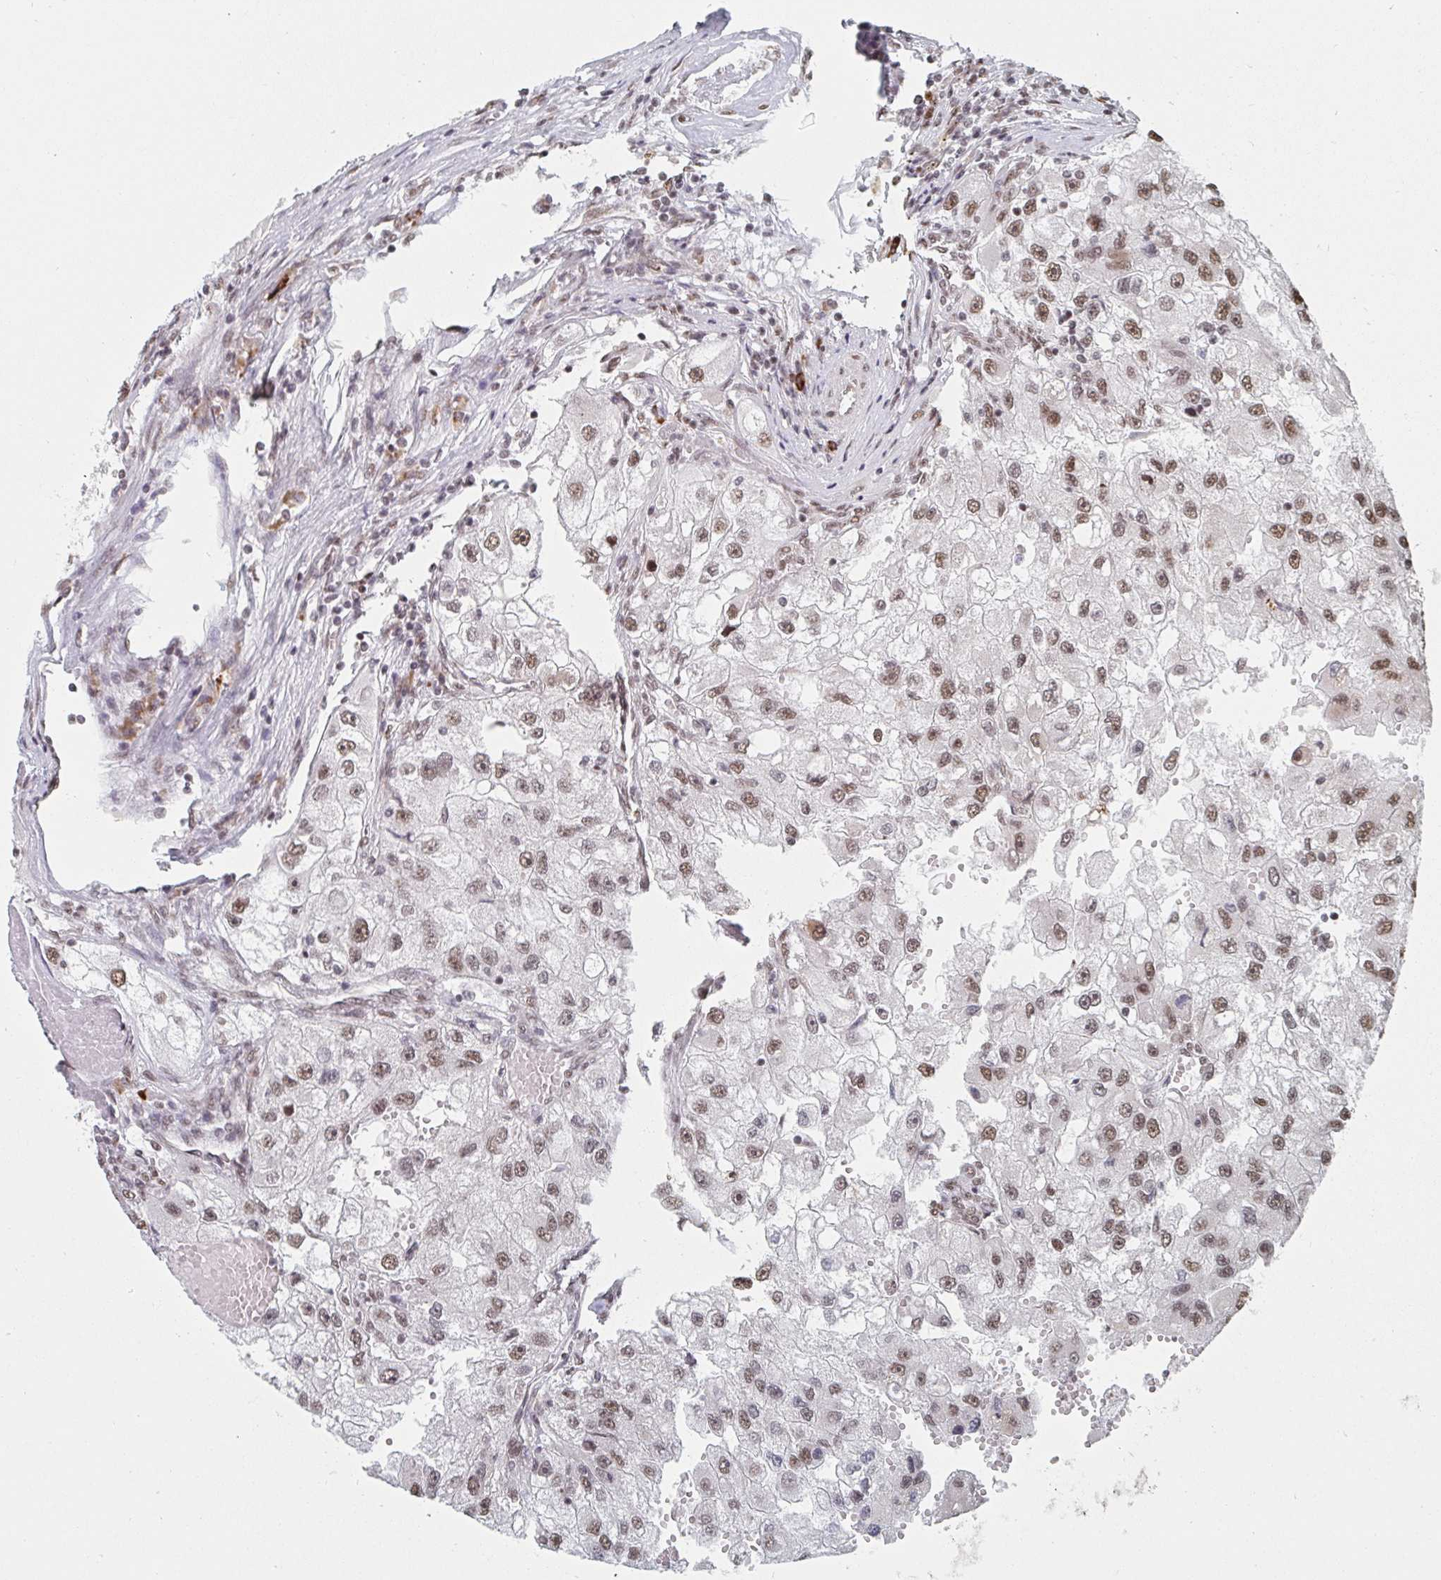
{"staining": {"intensity": "moderate", "quantity": ">75%", "location": "nuclear"}, "tissue": "renal cancer", "cell_type": "Tumor cells", "image_type": "cancer", "snomed": [{"axis": "morphology", "description": "Adenocarcinoma, NOS"}, {"axis": "topography", "description": "Kidney"}], "caption": "Immunohistochemical staining of human renal cancer (adenocarcinoma) displays medium levels of moderate nuclear expression in about >75% of tumor cells.", "gene": "MBNL1", "patient": {"sex": "male", "age": 63}}